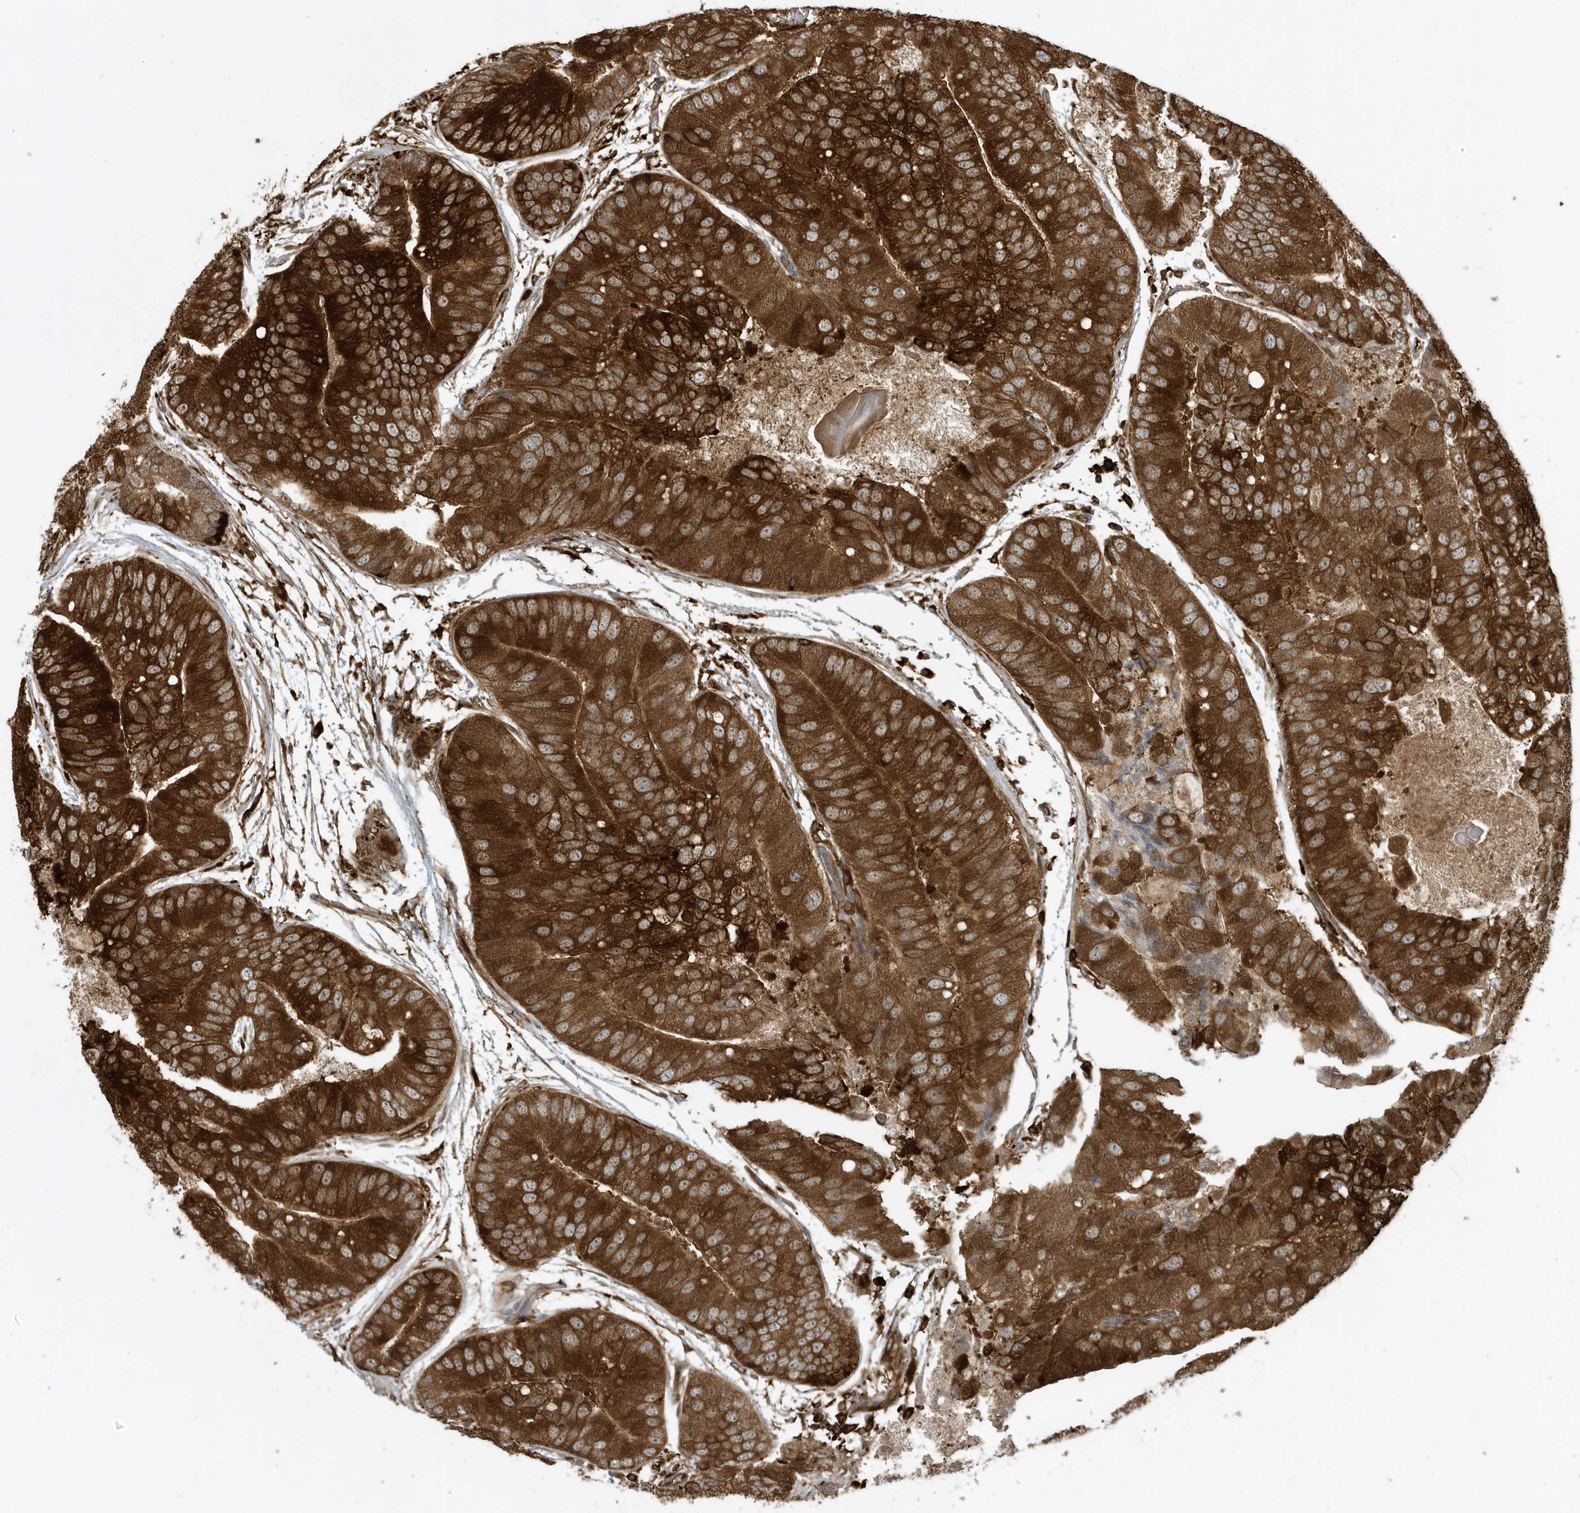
{"staining": {"intensity": "strong", "quantity": ">75%", "location": "cytoplasmic/membranous"}, "tissue": "prostate cancer", "cell_type": "Tumor cells", "image_type": "cancer", "snomed": [{"axis": "morphology", "description": "Adenocarcinoma, High grade"}, {"axis": "topography", "description": "Prostate"}], "caption": "Human high-grade adenocarcinoma (prostate) stained with a protein marker demonstrates strong staining in tumor cells.", "gene": "CLCN6", "patient": {"sex": "male", "age": 70}}